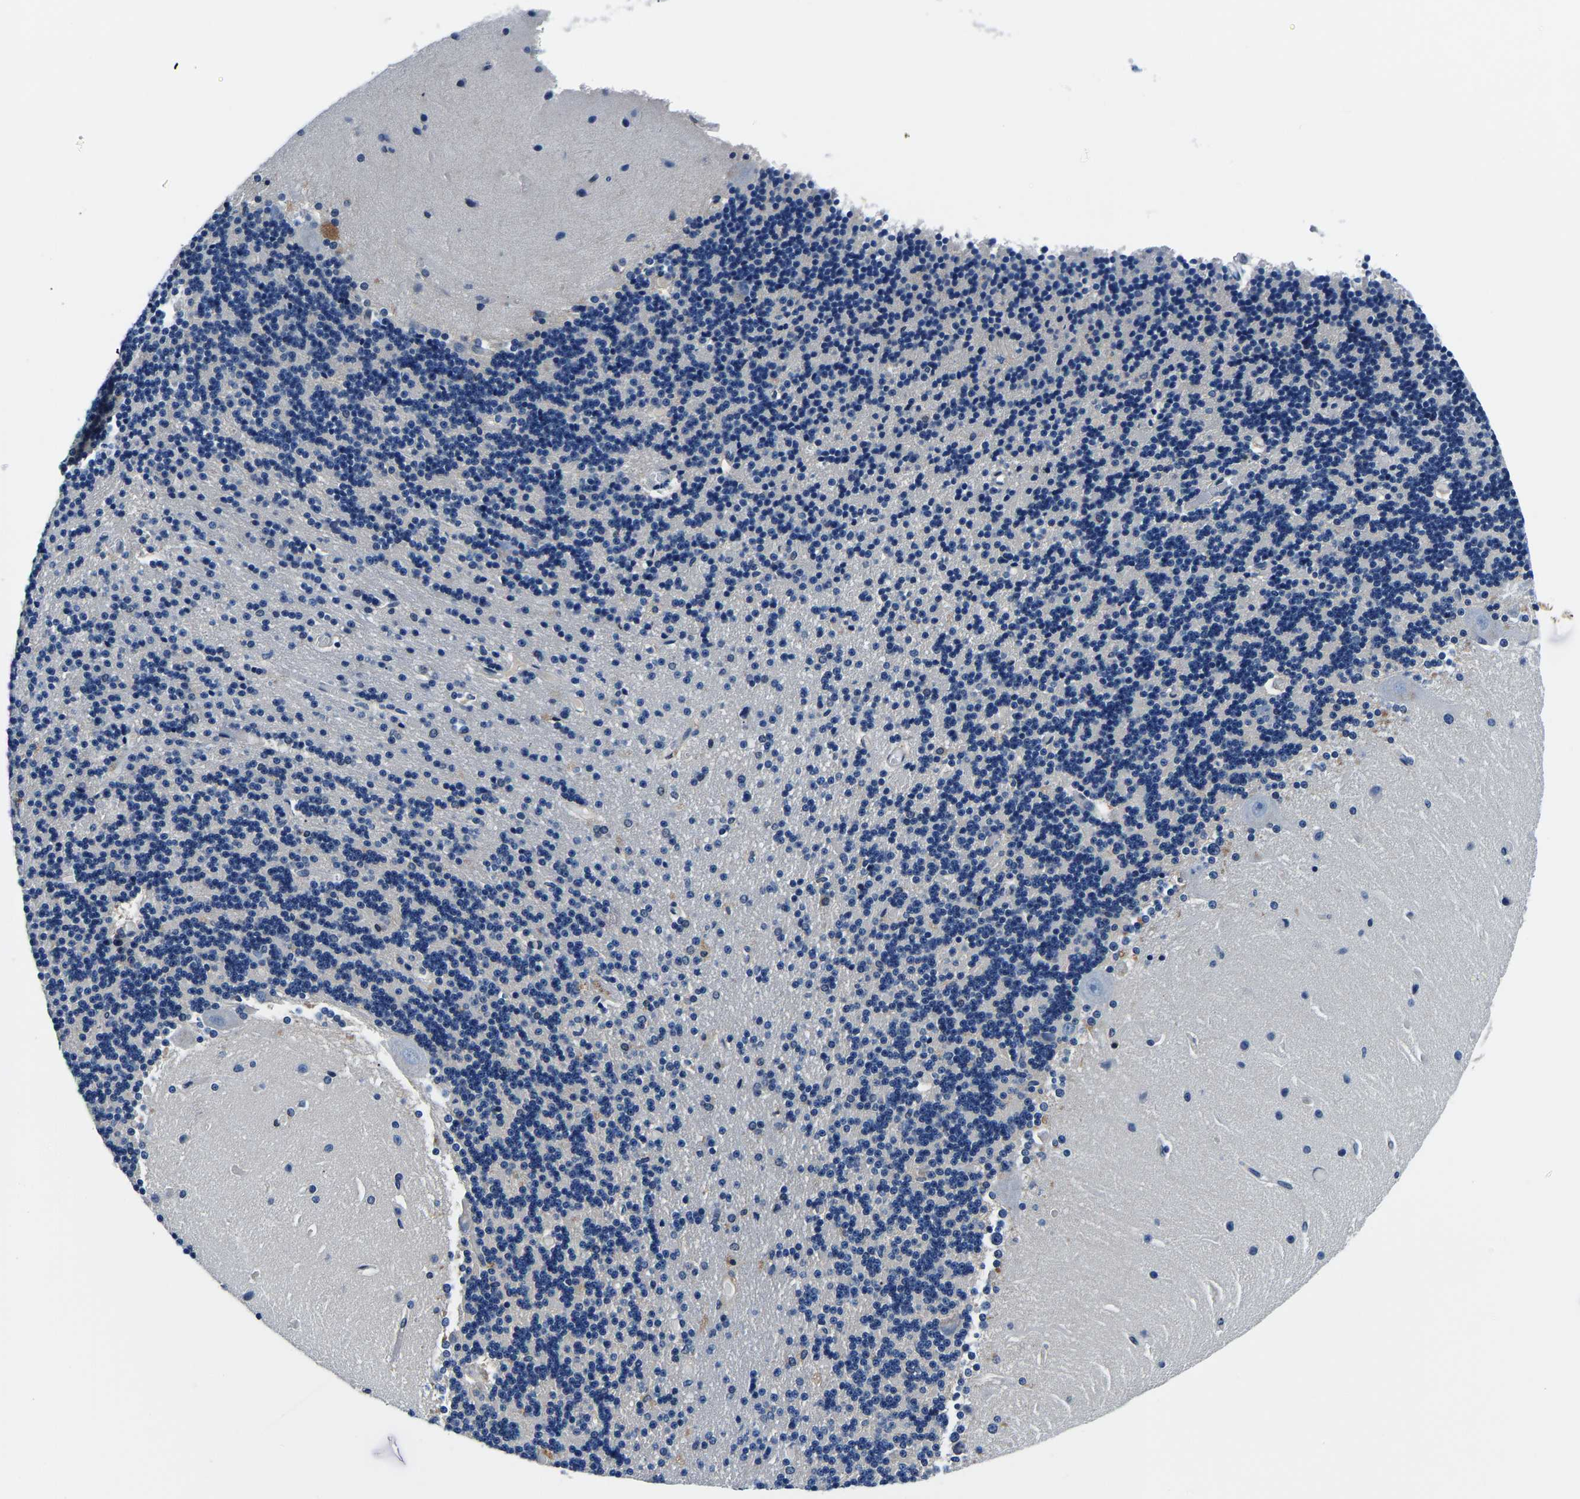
{"staining": {"intensity": "negative", "quantity": "none", "location": "none"}, "tissue": "cerebellum", "cell_type": "Cells in granular layer", "image_type": "normal", "snomed": [{"axis": "morphology", "description": "Normal tissue, NOS"}, {"axis": "topography", "description": "Cerebellum"}], "caption": "Immunohistochemical staining of unremarkable cerebellum shows no significant positivity in cells in granular layer. (DAB immunohistochemistry (IHC) visualized using brightfield microscopy, high magnification).", "gene": "ACO1", "patient": {"sex": "female", "age": 54}}